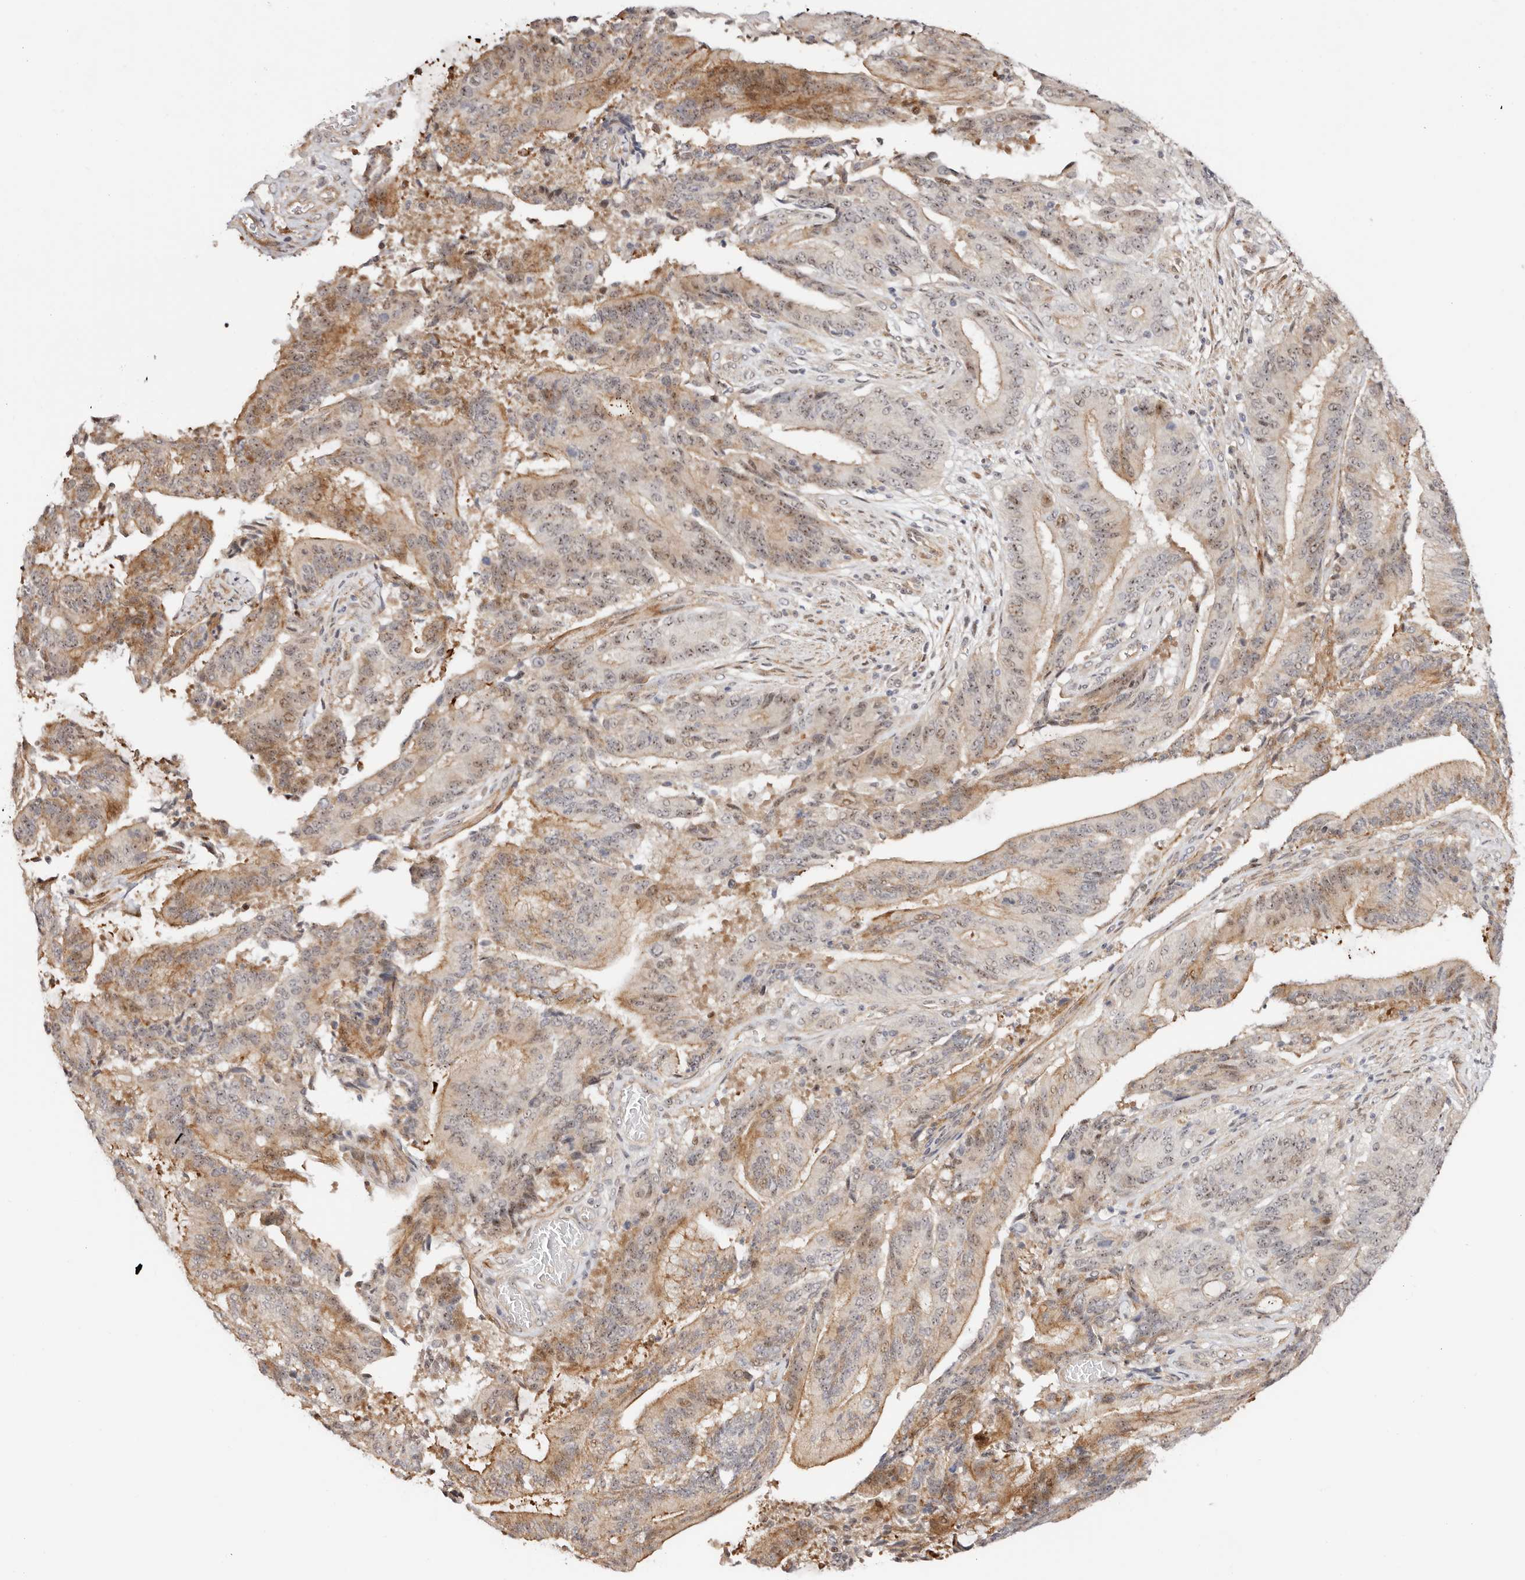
{"staining": {"intensity": "moderate", "quantity": ">75%", "location": "cytoplasmic/membranous,nuclear"}, "tissue": "liver cancer", "cell_type": "Tumor cells", "image_type": "cancer", "snomed": [{"axis": "morphology", "description": "Normal tissue, NOS"}, {"axis": "morphology", "description": "Cholangiocarcinoma"}, {"axis": "topography", "description": "Liver"}, {"axis": "topography", "description": "Peripheral nerve tissue"}], "caption": "Protein expression analysis of liver cancer (cholangiocarcinoma) displays moderate cytoplasmic/membranous and nuclear staining in approximately >75% of tumor cells.", "gene": "ODF2L", "patient": {"sex": "female", "age": 73}}